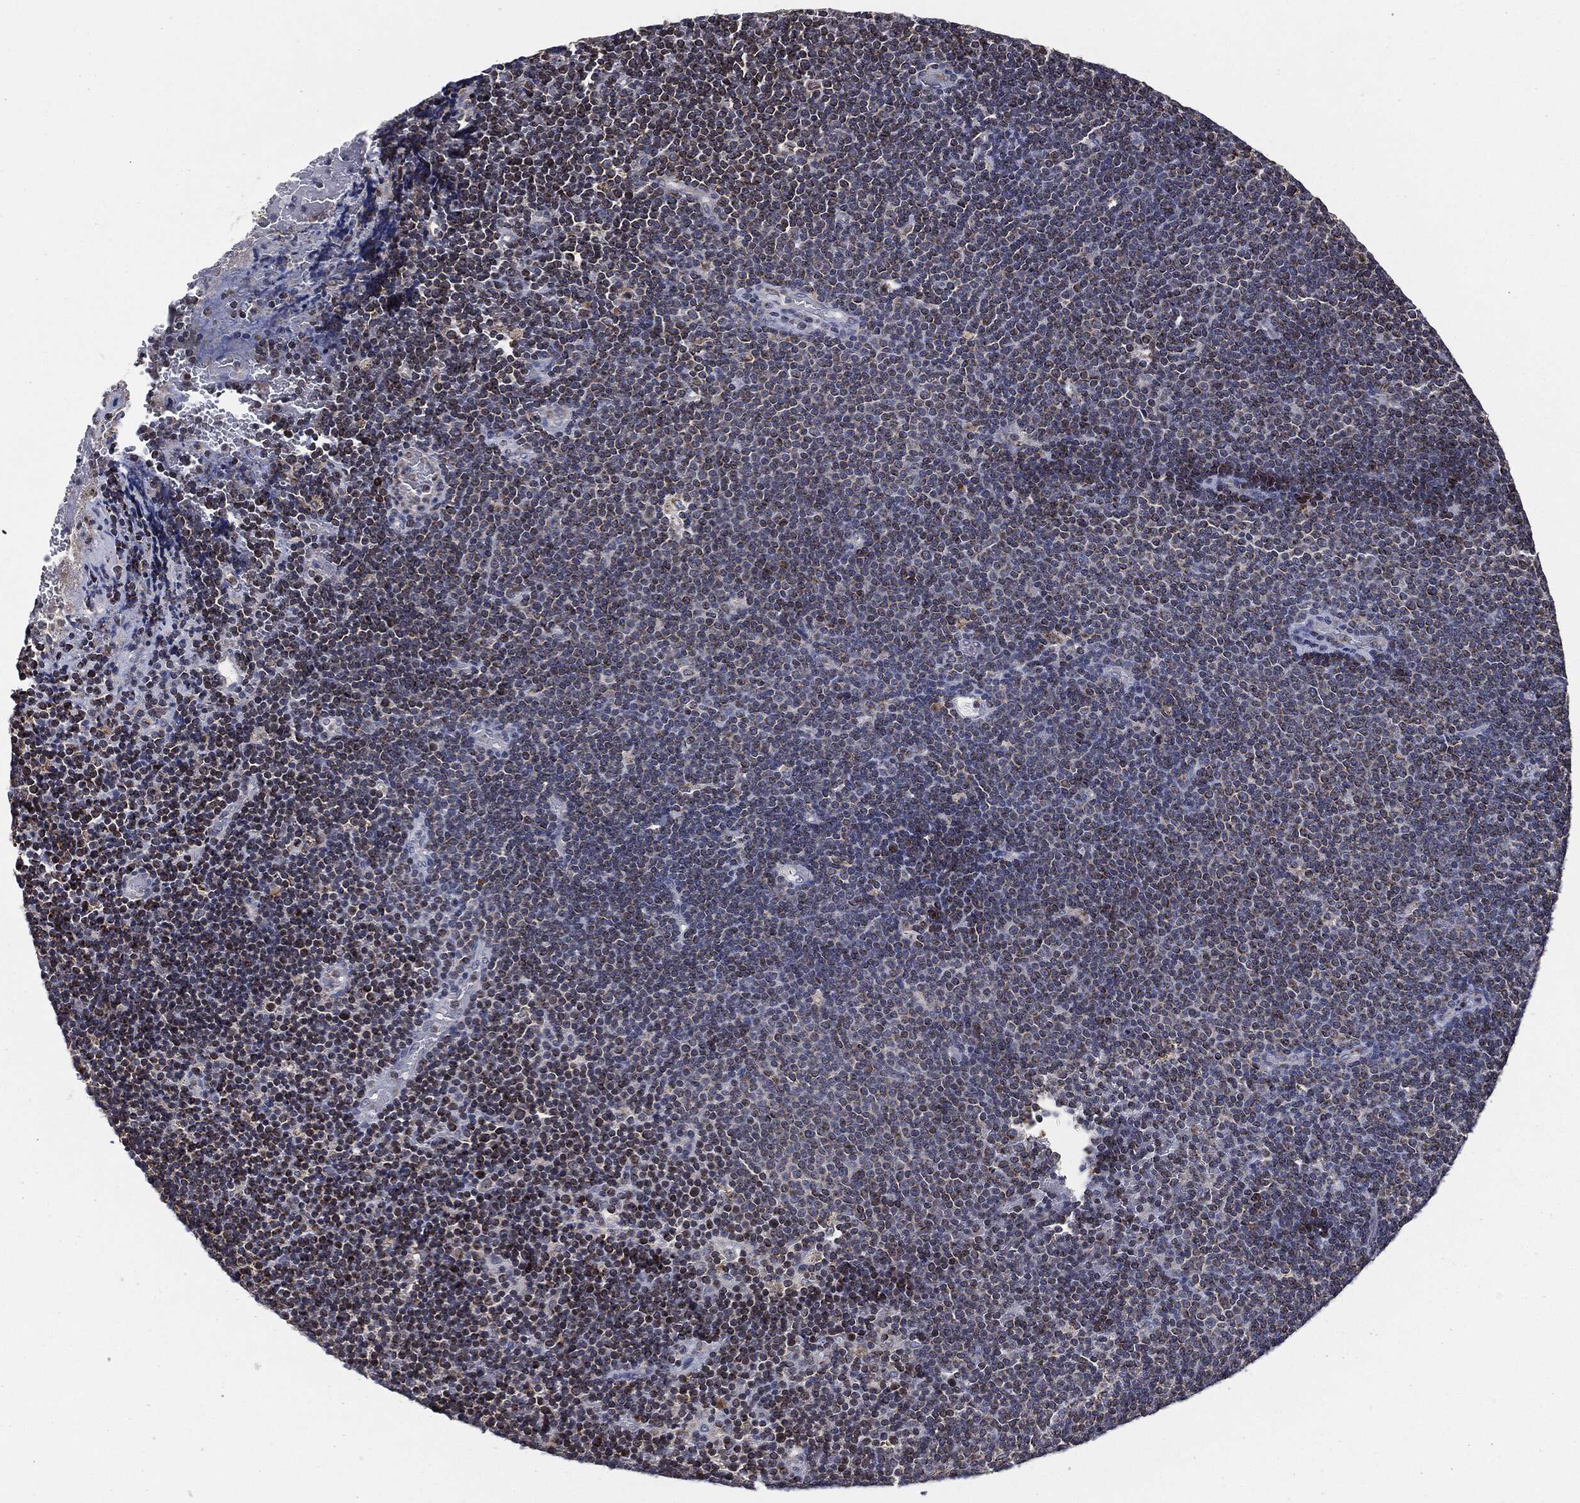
{"staining": {"intensity": "moderate", "quantity": "25%-75%", "location": "cytoplasmic/membranous"}, "tissue": "lymphoma", "cell_type": "Tumor cells", "image_type": "cancer", "snomed": [{"axis": "morphology", "description": "Malignant lymphoma, non-Hodgkin's type, Low grade"}, {"axis": "topography", "description": "Brain"}], "caption": "Immunohistochemical staining of low-grade malignant lymphoma, non-Hodgkin's type displays moderate cytoplasmic/membranous protein expression in approximately 25%-75% of tumor cells. (DAB (3,3'-diaminobenzidine) IHC with brightfield microscopy, high magnification).", "gene": "NDUFV2", "patient": {"sex": "female", "age": 66}}